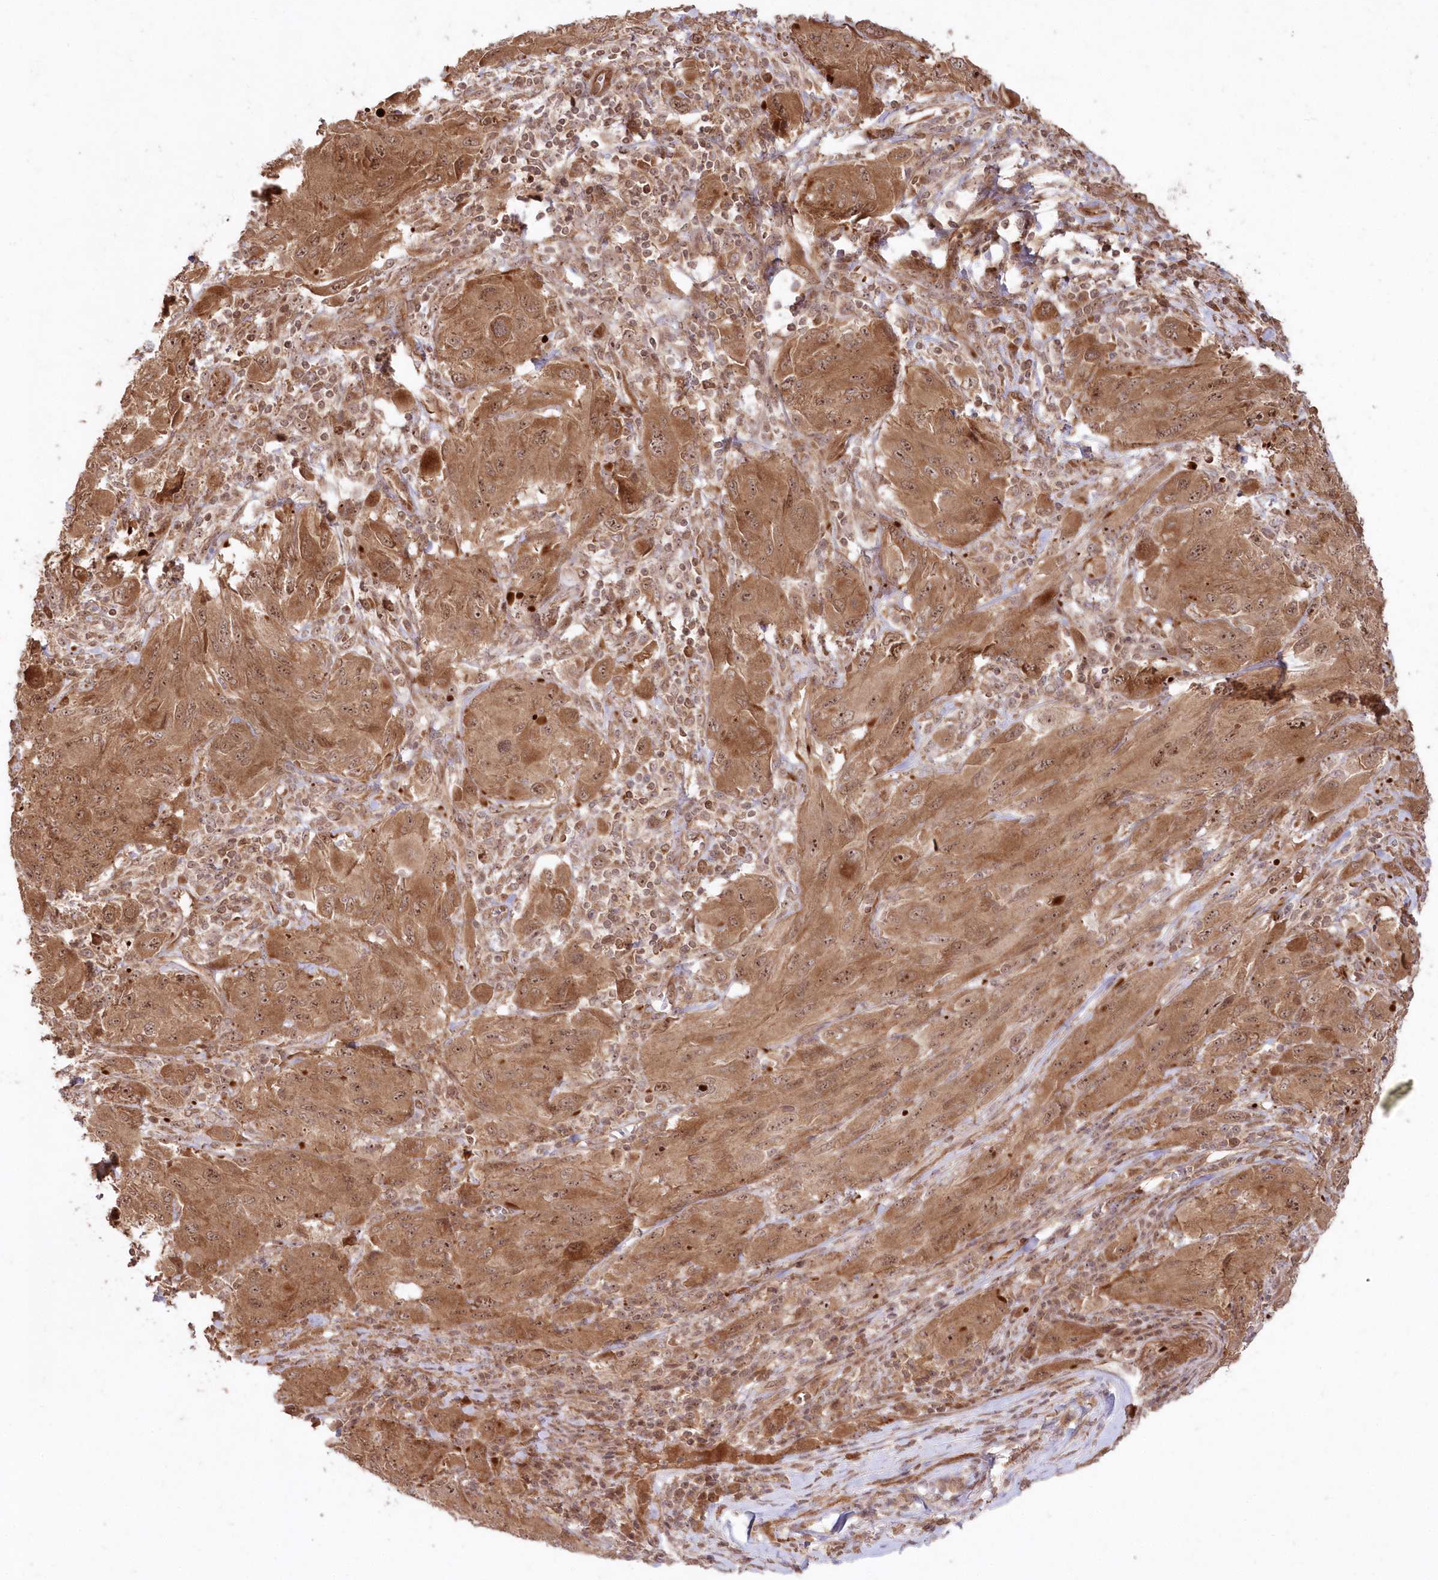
{"staining": {"intensity": "moderate", "quantity": ">75%", "location": "cytoplasmic/membranous,nuclear"}, "tissue": "melanoma", "cell_type": "Tumor cells", "image_type": "cancer", "snomed": [{"axis": "morphology", "description": "Malignant melanoma, NOS"}, {"axis": "topography", "description": "Skin"}], "caption": "Melanoma stained with a protein marker reveals moderate staining in tumor cells.", "gene": "SERINC1", "patient": {"sex": "female", "age": 91}}